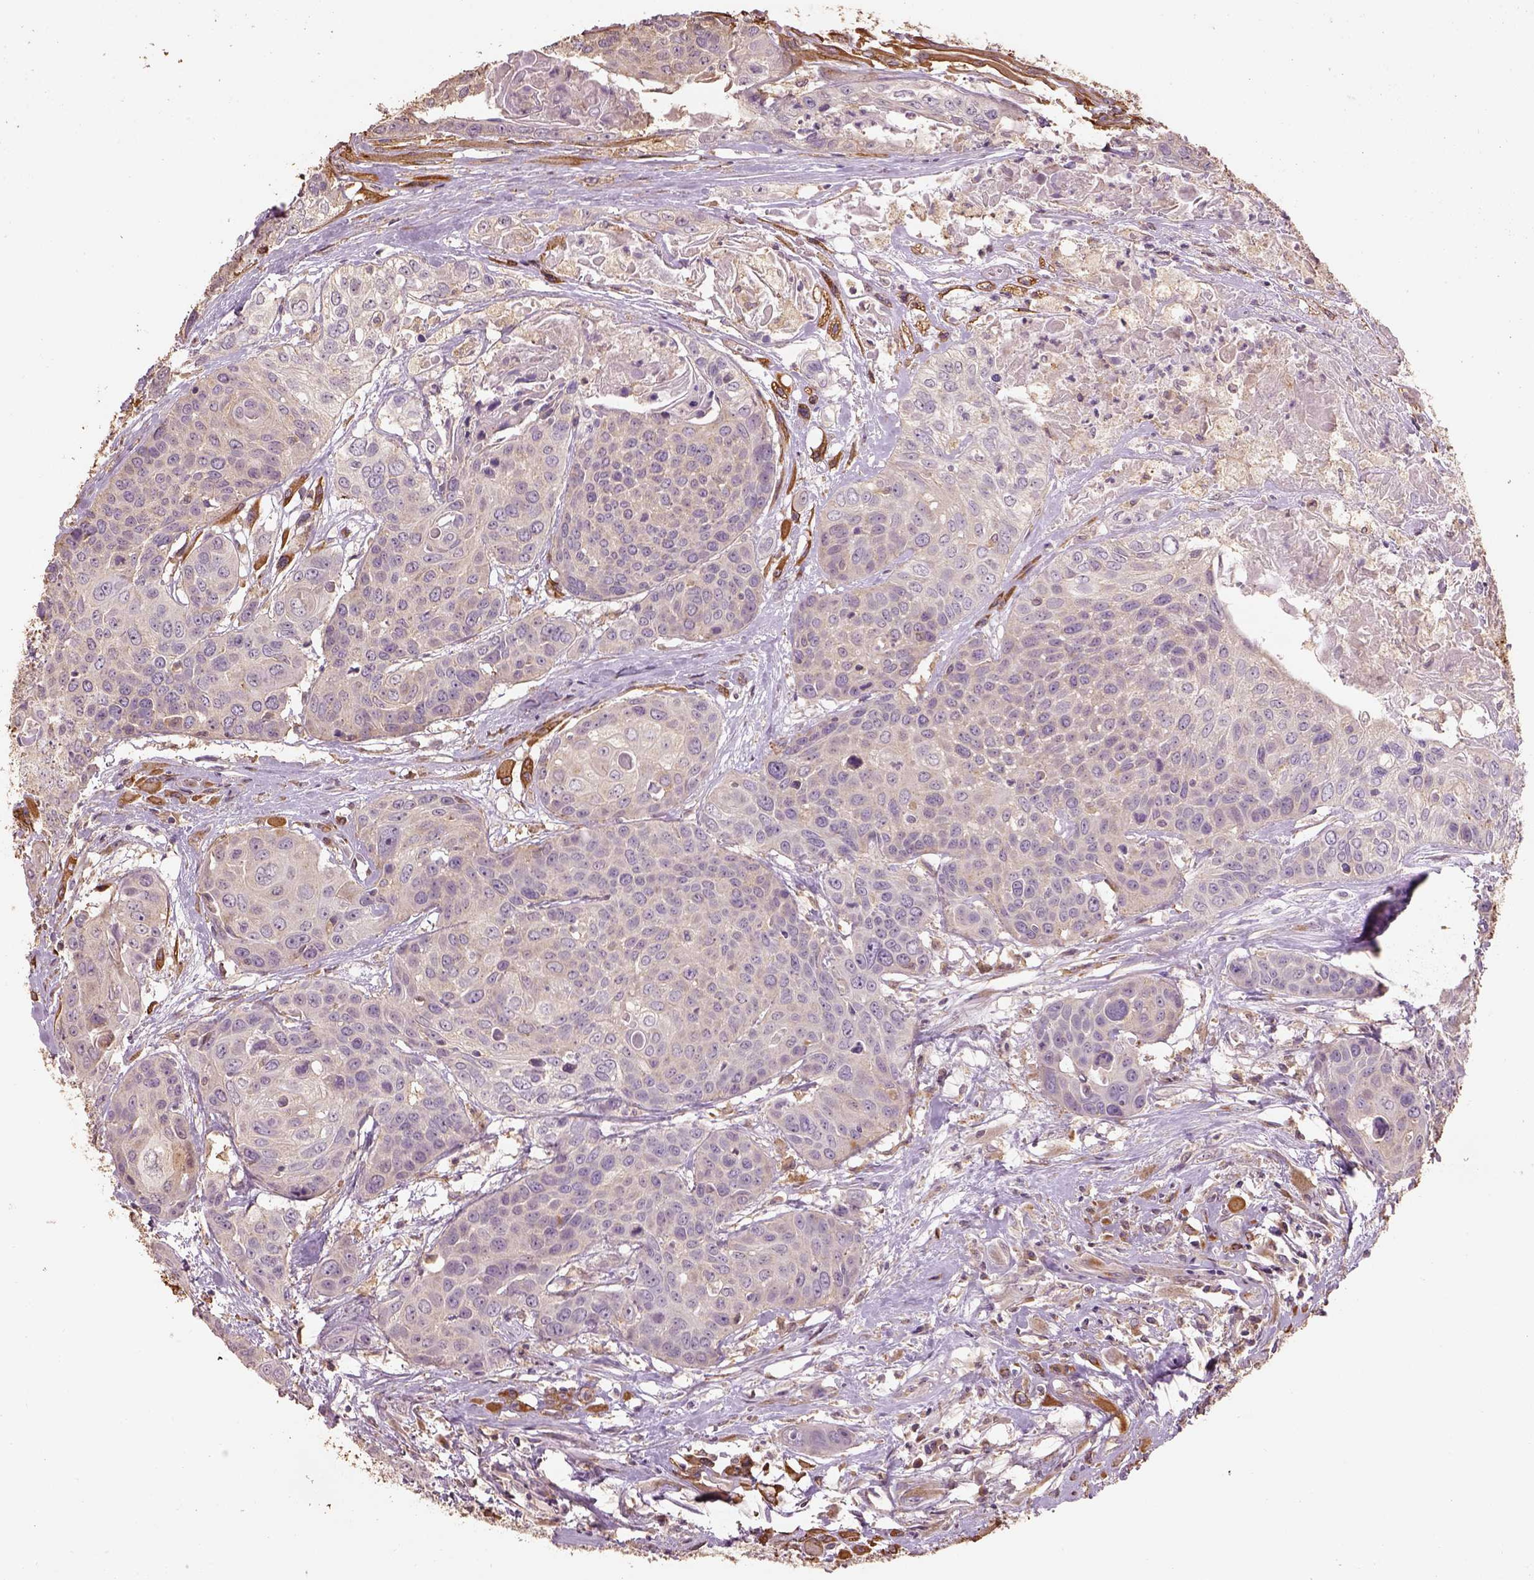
{"staining": {"intensity": "negative", "quantity": "none", "location": "none"}, "tissue": "head and neck cancer", "cell_type": "Tumor cells", "image_type": "cancer", "snomed": [{"axis": "morphology", "description": "Squamous cell carcinoma, NOS"}, {"axis": "topography", "description": "Oral tissue"}, {"axis": "topography", "description": "Head-Neck"}], "caption": "Immunohistochemistry (IHC) photomicrograph of squamous cell carcinoma (head and neck) stained for a protein (brown), which exhibits no expression in tumor cells.", "gene": "AP1B1", "patient": {"sex": "male", "age": 56}}